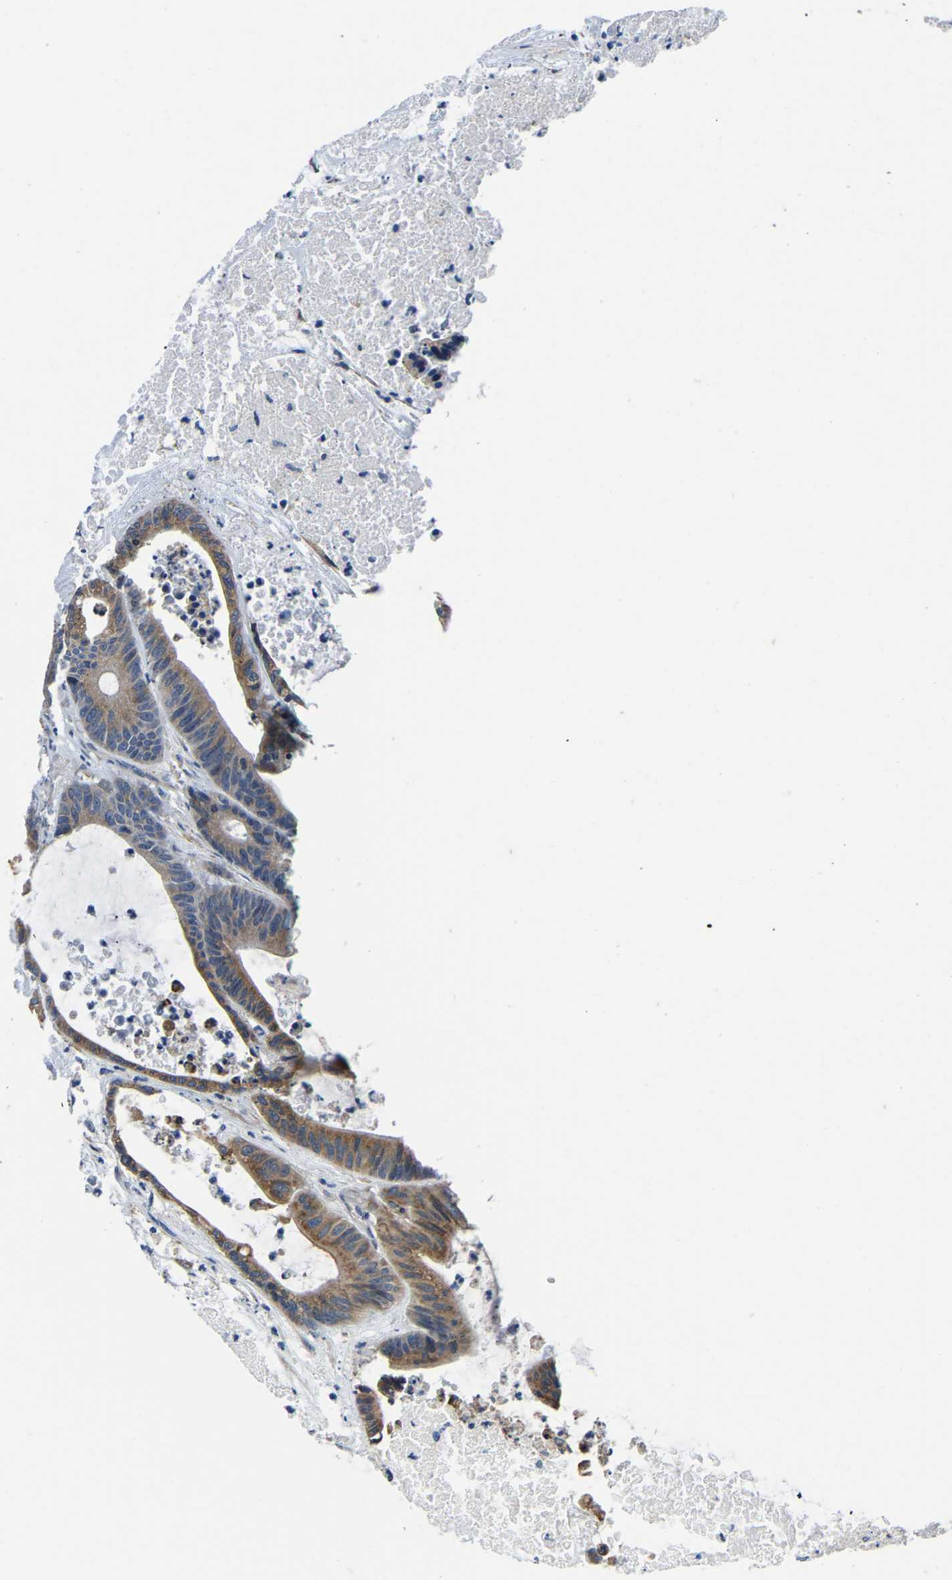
{"staining": {"intensity": "moderate", "quantity": ">75%", "location": "cytoplasmic/membranous"}, "tissue": "colorectal cancer", "cell_type": "Tumor cells", "image_type": "cancer", "snomed": [{"axis": "morphology", "description": "Adenocarcinoma, NOS"}, {"axis": "topography", "description": "Colon"}], "caption": "An IHC micrograph of neoplastic tissue is shown. Protein staining in brown labels moderate cytoplasmic/membranous positivity in colorectal adenocarcinoma within tumor cells. The staining is performed using DAB brown chromogen to label protein expression. The nuclei are counter-stained blue using hematoxylin.", "gene": "LIAS", "patient": {"sex": "female", "age": 84}}